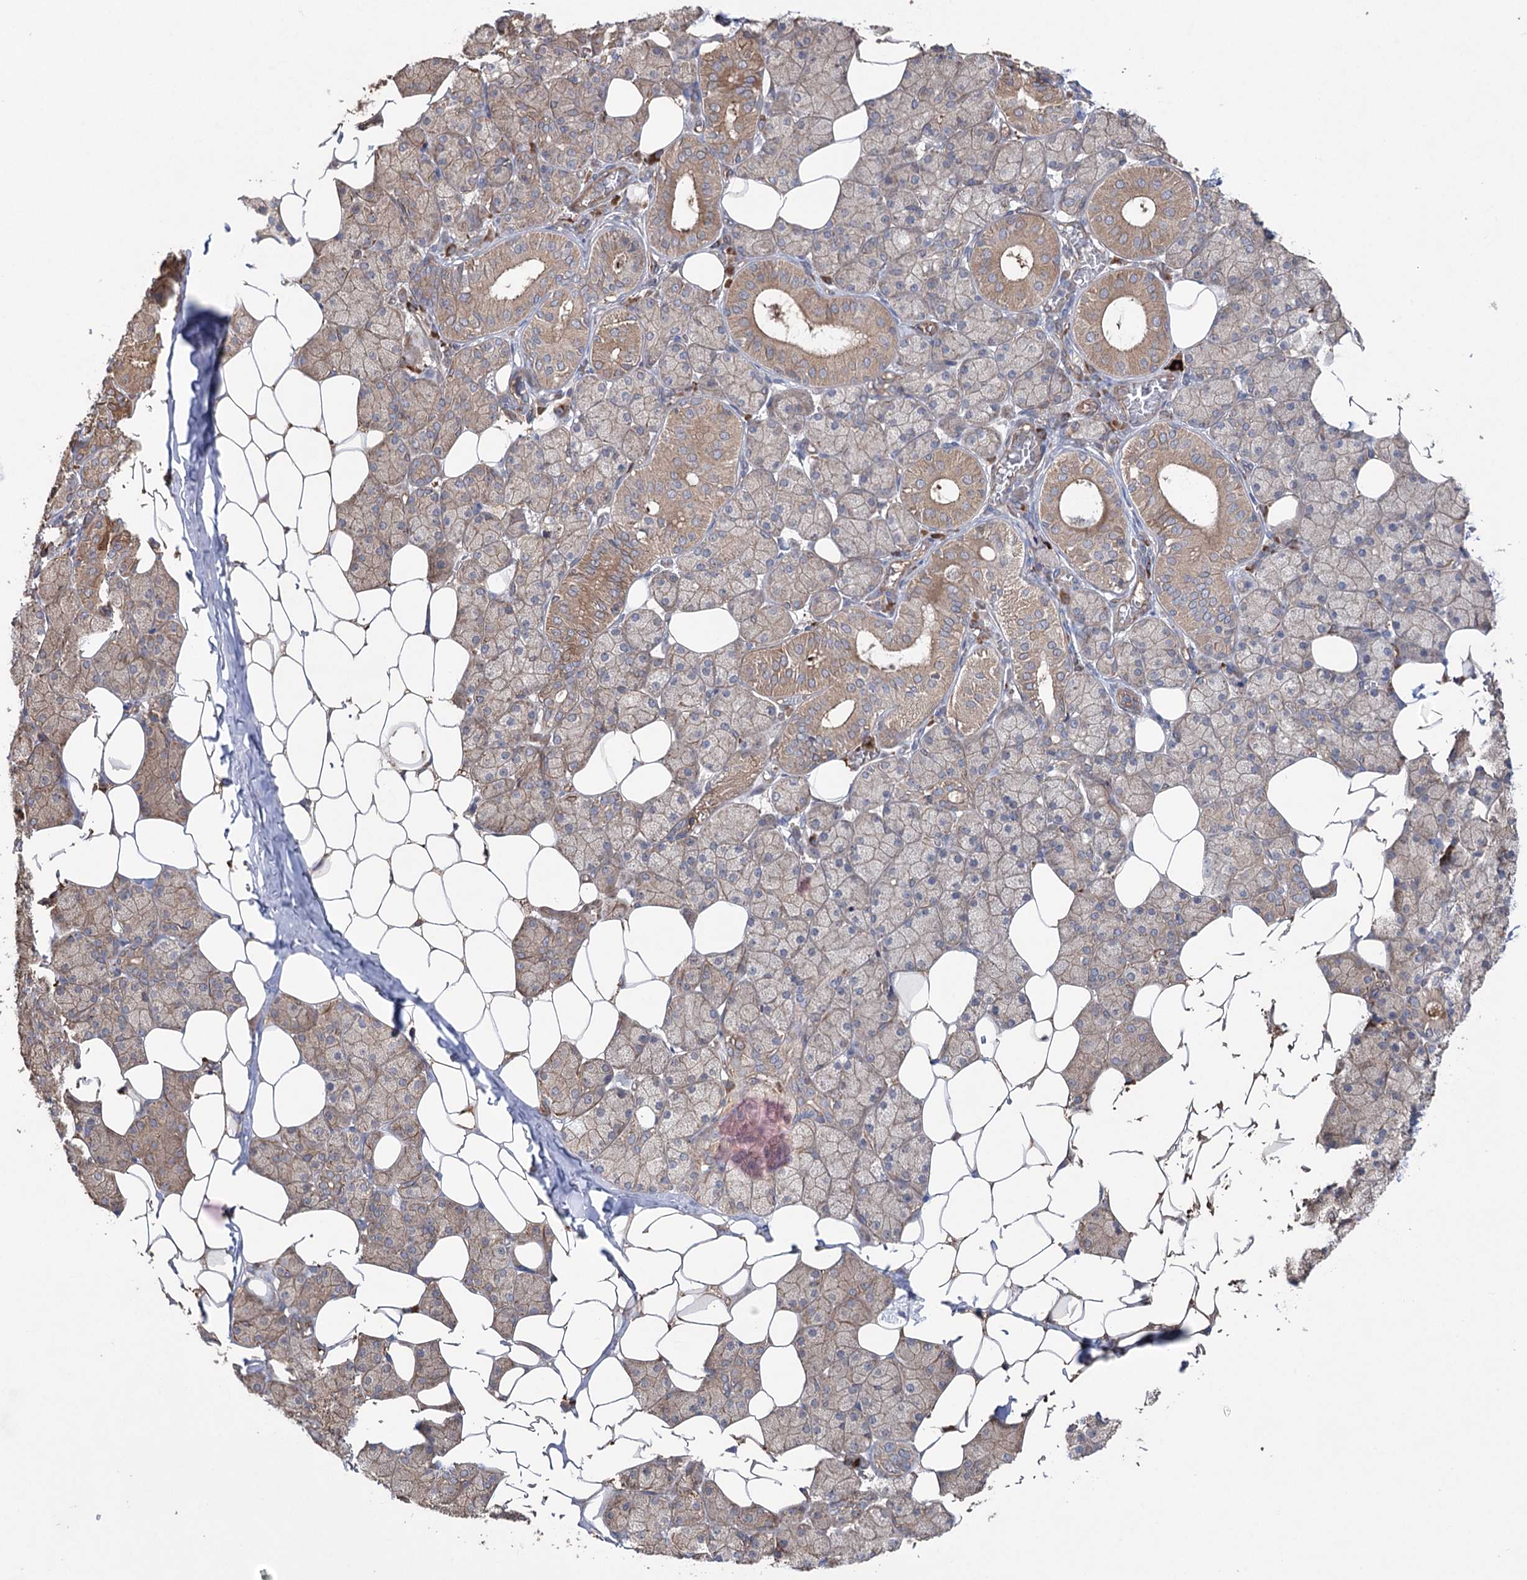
{"staining": {"intensity": "weak", "quantity": "25%-75%", "location": "cytoplasmic/membranous"}, "tissue": "salivary gland", "cell_type": "Glandular cells", "image_type": "normal", "snomed": [{"axis": "morphology", "description": "Normal tissue, NOS"}, {"axis": "topography", "description": "Salivary gland"}], "caption": "High-power microscopy captured an immunohistochemistry histopathology image of normal salivary gland, revealing weak cytoplasmic/membranous positivity in approximately 25%-75% of glandular cells. Ihc stains the protein of interest in brown and the nuclei are stained blue.", "gene": "LARS2", "patient": {"sex": "female", "age": 33}}